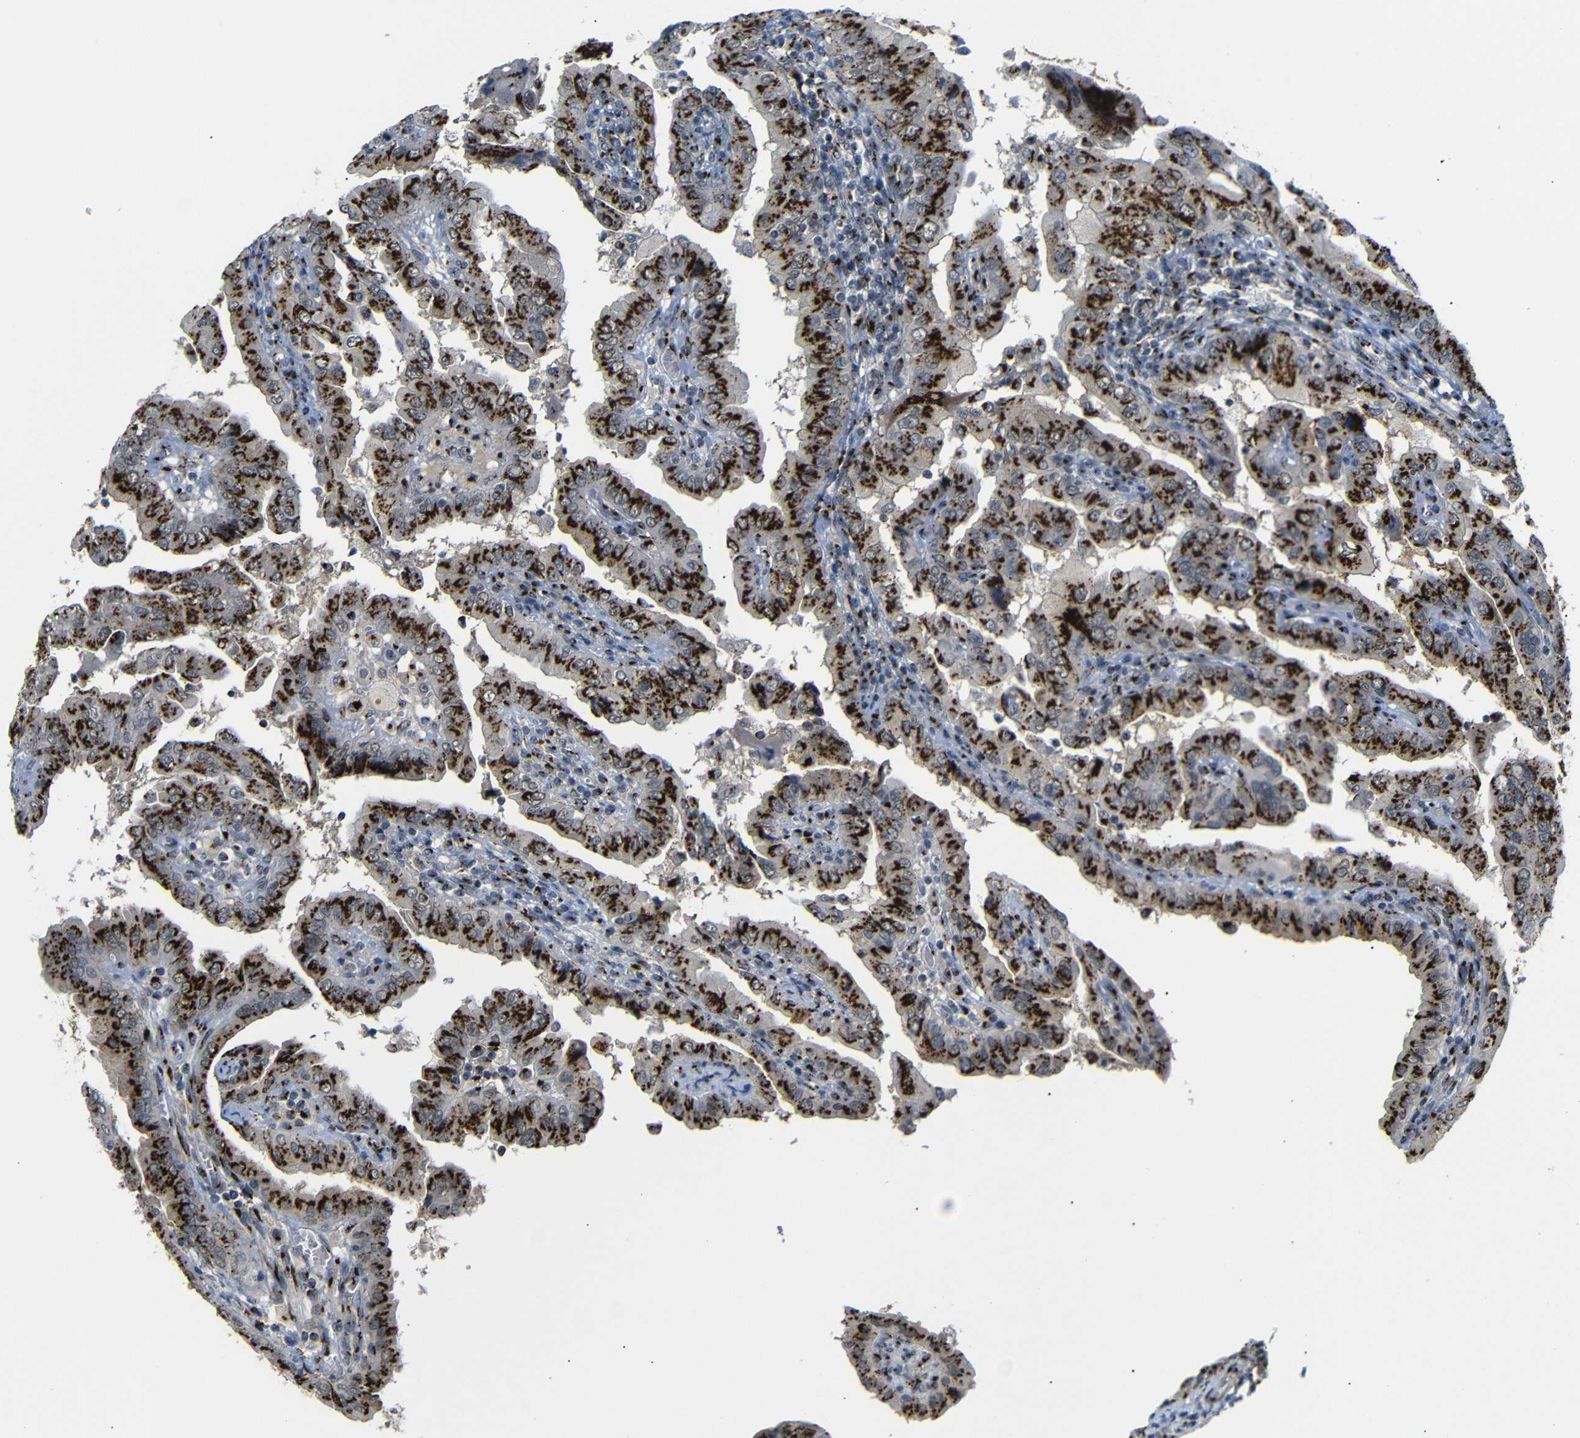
{"staining": {"intensity": "strong", "quantity": ">75%", "location": "cytoplasmic/membranous"}, "tissue": "thyroid cancer", "cell_type": "Tumor cells", "image_type": "cancer", "snomed": [{"axis": "morphology", "description": "Papillary adenocarcinoma, NOS"}, {"axis": "topography", "description": "Thyroid gland"}], "caption": "About >75% of tumor cells in human thyroid cancer show strong cytoplasmic/membranous protein expression as visualized by brown immunohistochemical staining.", "gene": "TGOLN2", "patient": {"sex": "male", "age": 33}}